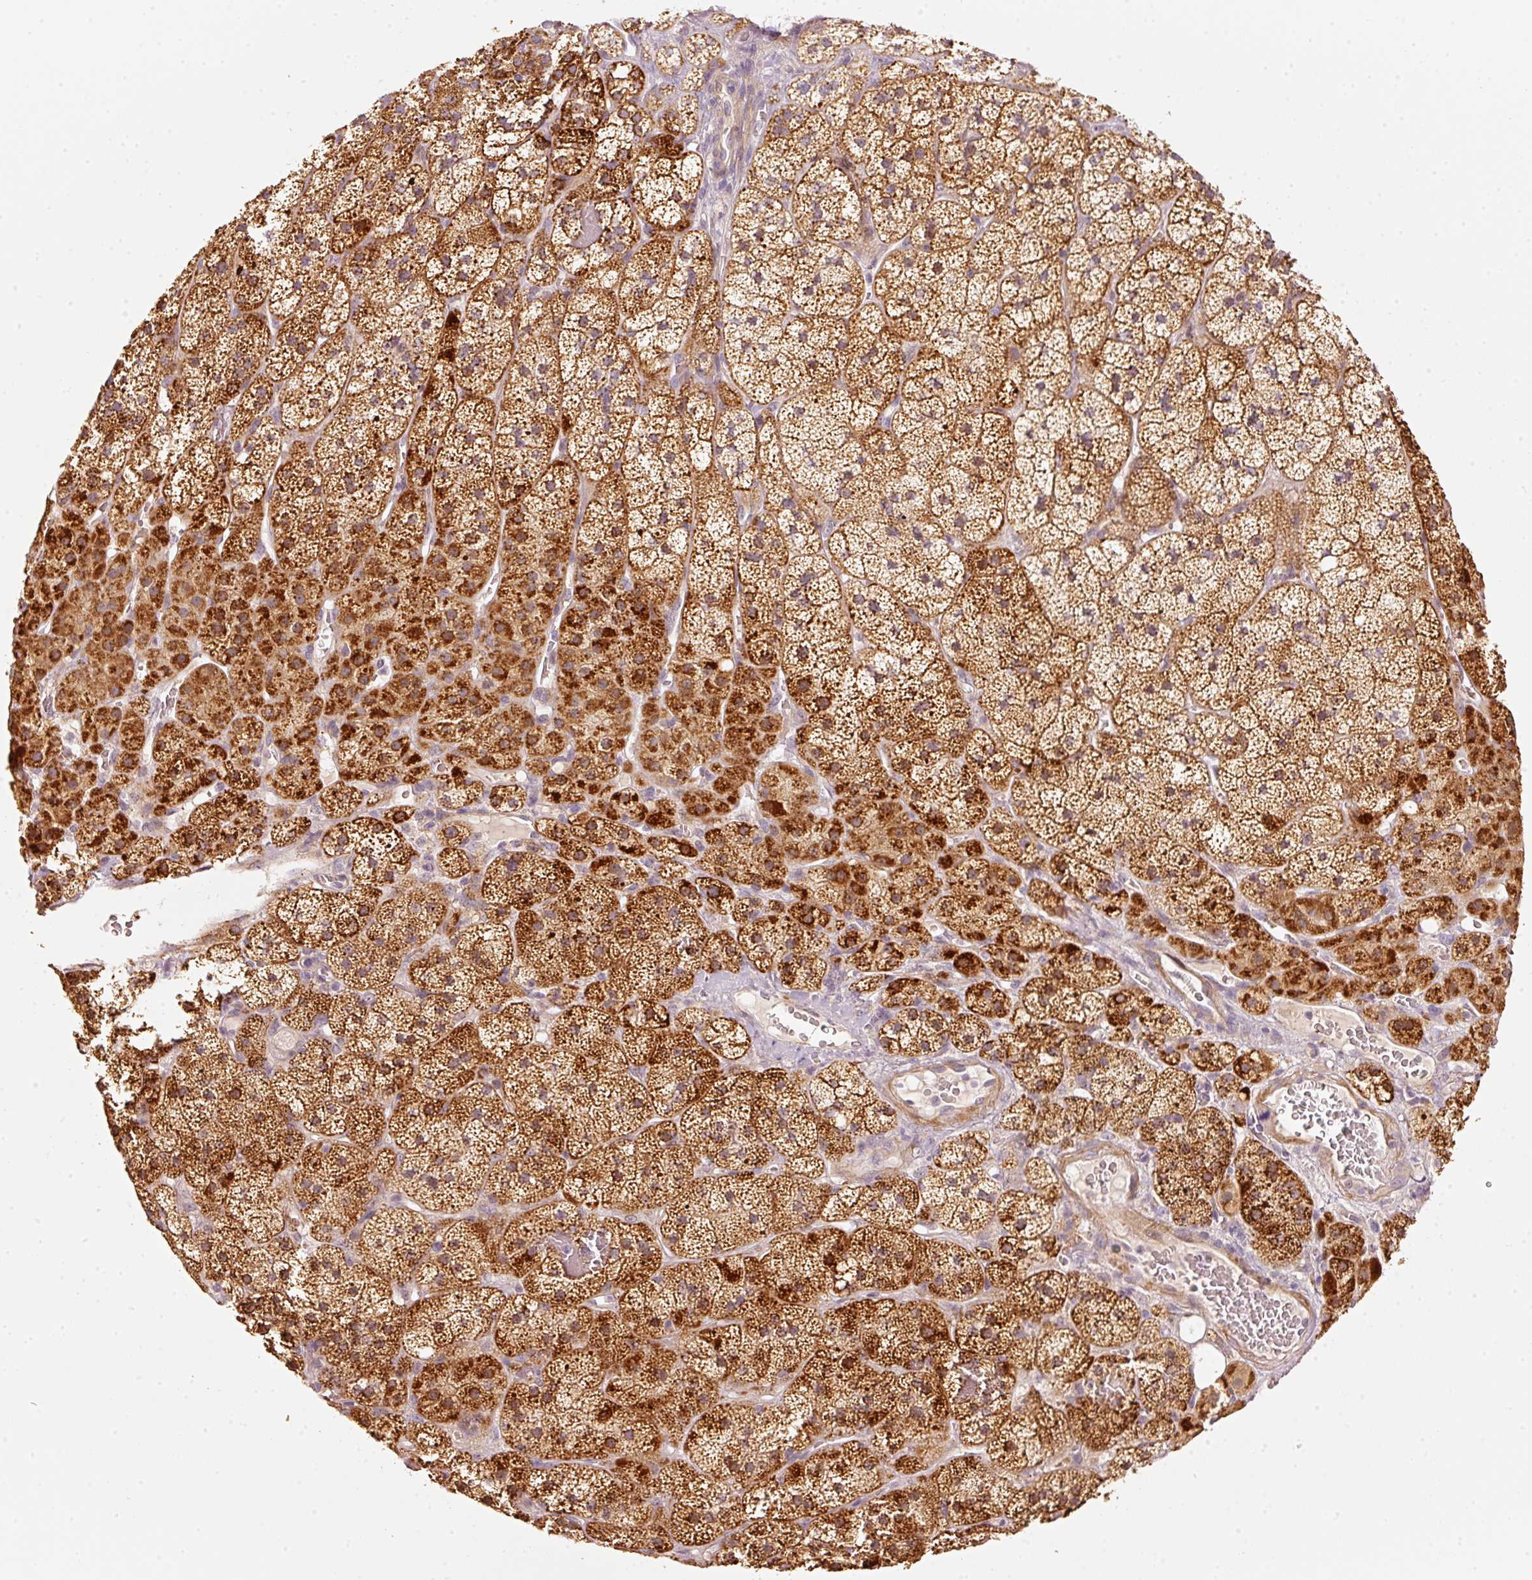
{"staining": {"intensity": "strong", "quantity": ">75%", "location": "cytoplasmic/membranous"}, "tissue": "adrenal gland", "cell_type": "Glandular cells", "image_type": "normal", "snomed": [{"axis": "morphology", "description": "Normal tissue, NOS"}, {"axis": "topography", "description": "Adrenal gland"}], "caption": "About >75% of glandular cells in normal human adrenal gland show strong cytoplasmic/membranous protein positivity as visualized by brown immunohistochemical staining.", "gene": "ARHGAP22", "patient": {"sex": "male", "age": 57}}